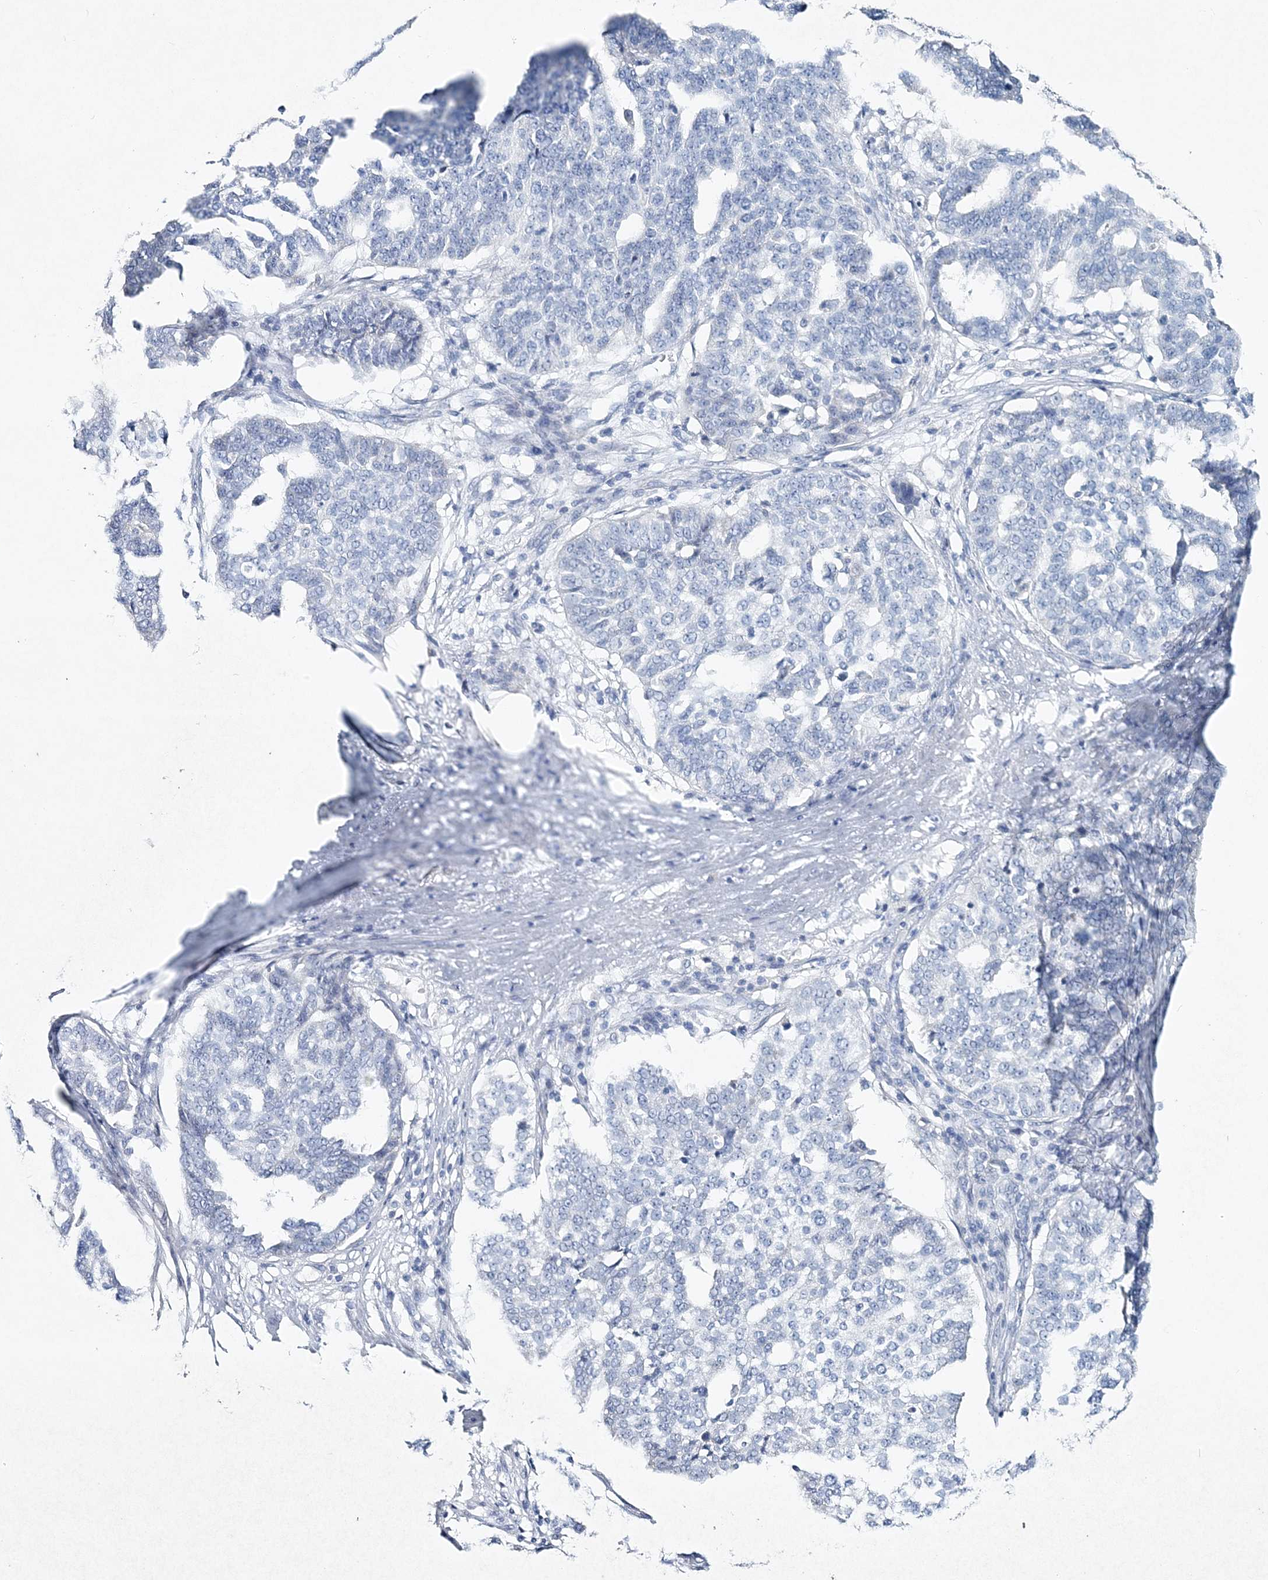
{"staining": {"intensity": "negative", "quantity": "none", "location": "none"}, "tissue": "ovarian cancer", "cell_type": "Tumor cells", "image_type": "cancer", "snomed": [{"axis": "morphology", "description": "Cystadenocarcinoma, serous, NOS"}, {"axis": "topography", "description": "Ovary"}], "caption": "Tumor cells are negative for brown protein staining in serous cystadenocarcinoma (ovarian).", "gene": "GCKR", "patient": {"sex": "female", "age": 59}}